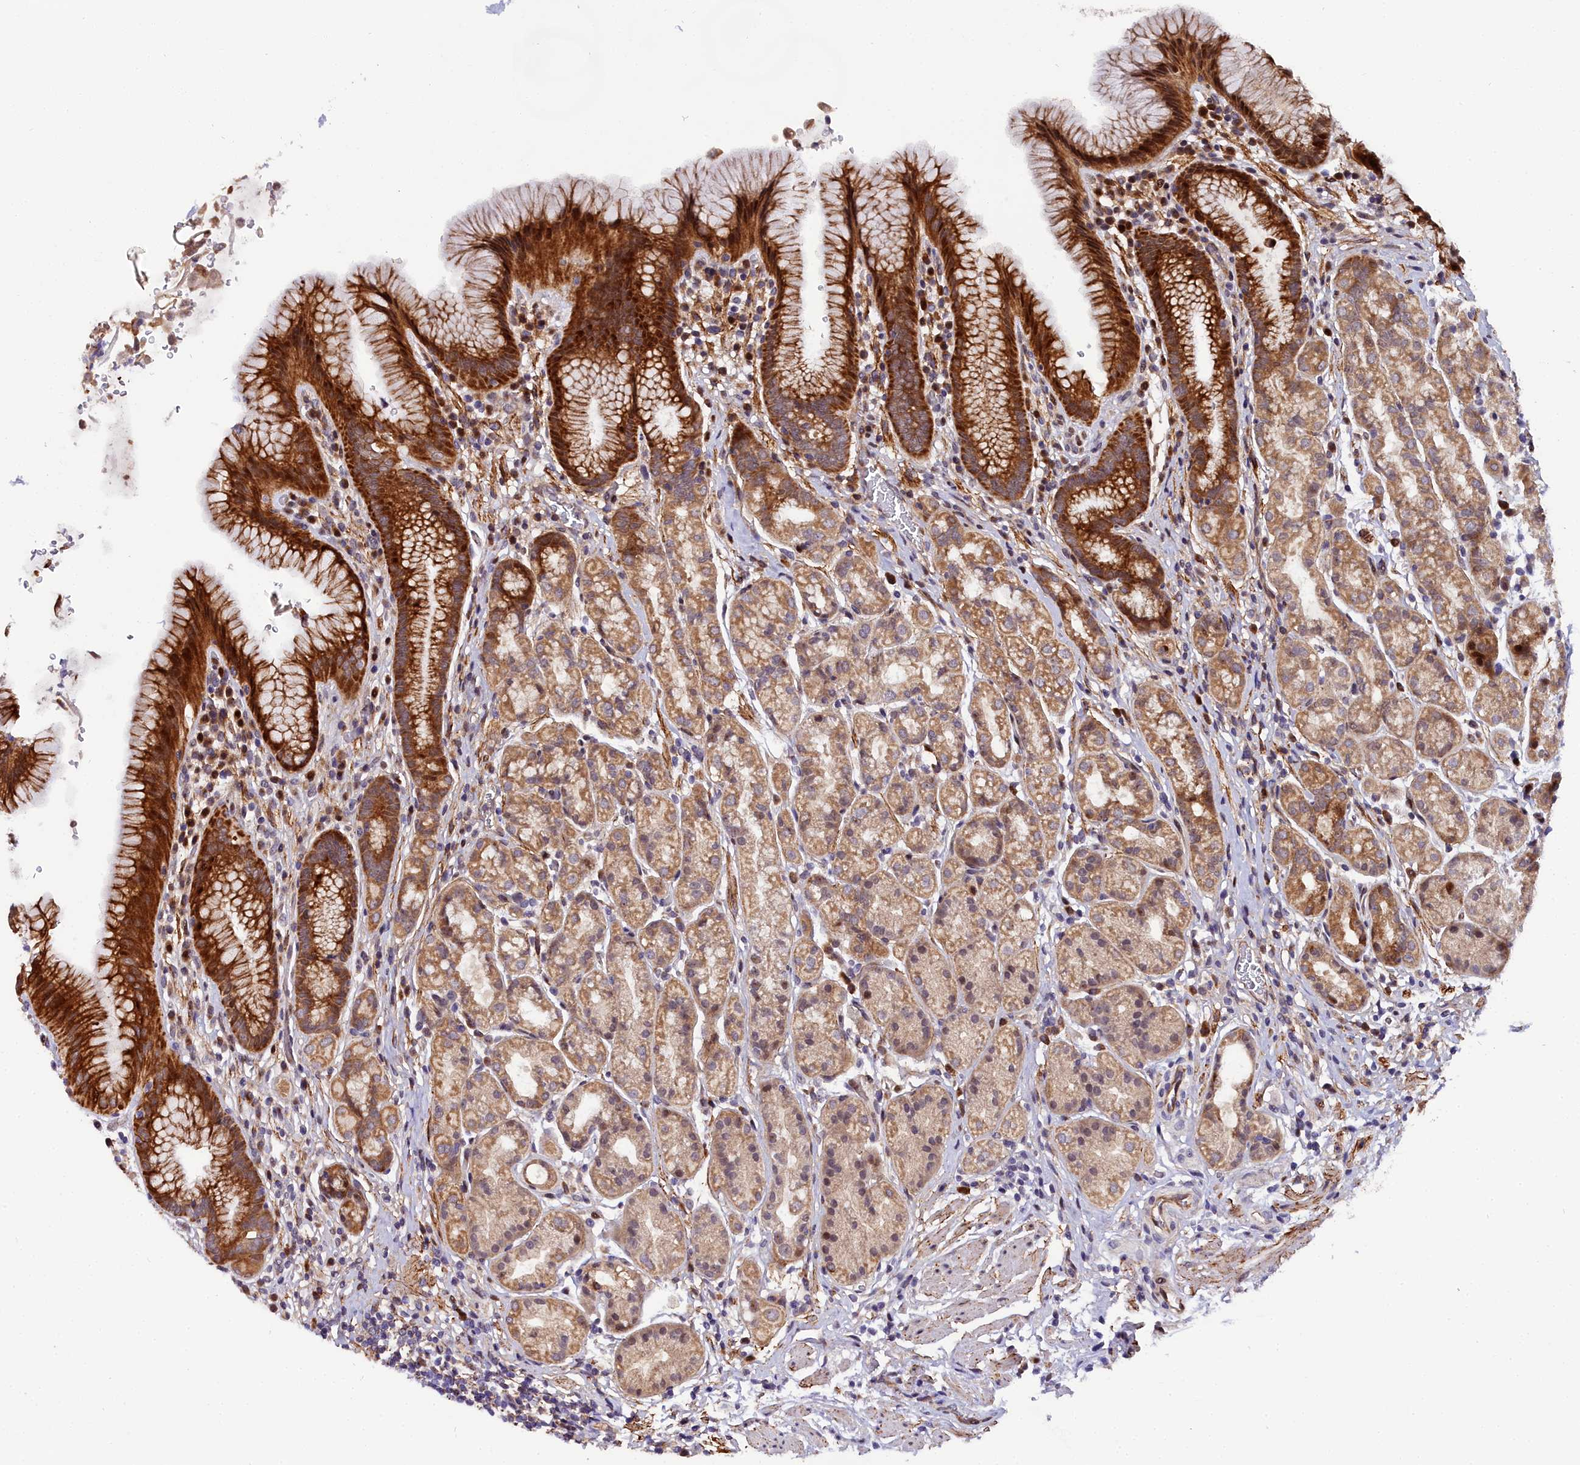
{"staining": {"intensity": "strong", "quantity": ">75%", "location": "cytoplasmic/membranous,nuclear"}, "tissue": "stomach", "cell_type": "Glandular cells", "image_type": "normal", "snomed": [{"axis": "morphology", "description": "Normal tissue, NOS"}, {"axis": "topography", "description": "Stomach"}], "caption": "Human stomach stained for a protein (brown) displays strong cytoplasmic/membranous,nuclear positive expression in approximately >75% of glandular cells.", "gene": "MRPS11", "patient": {"sex": "male", "age": 63}}